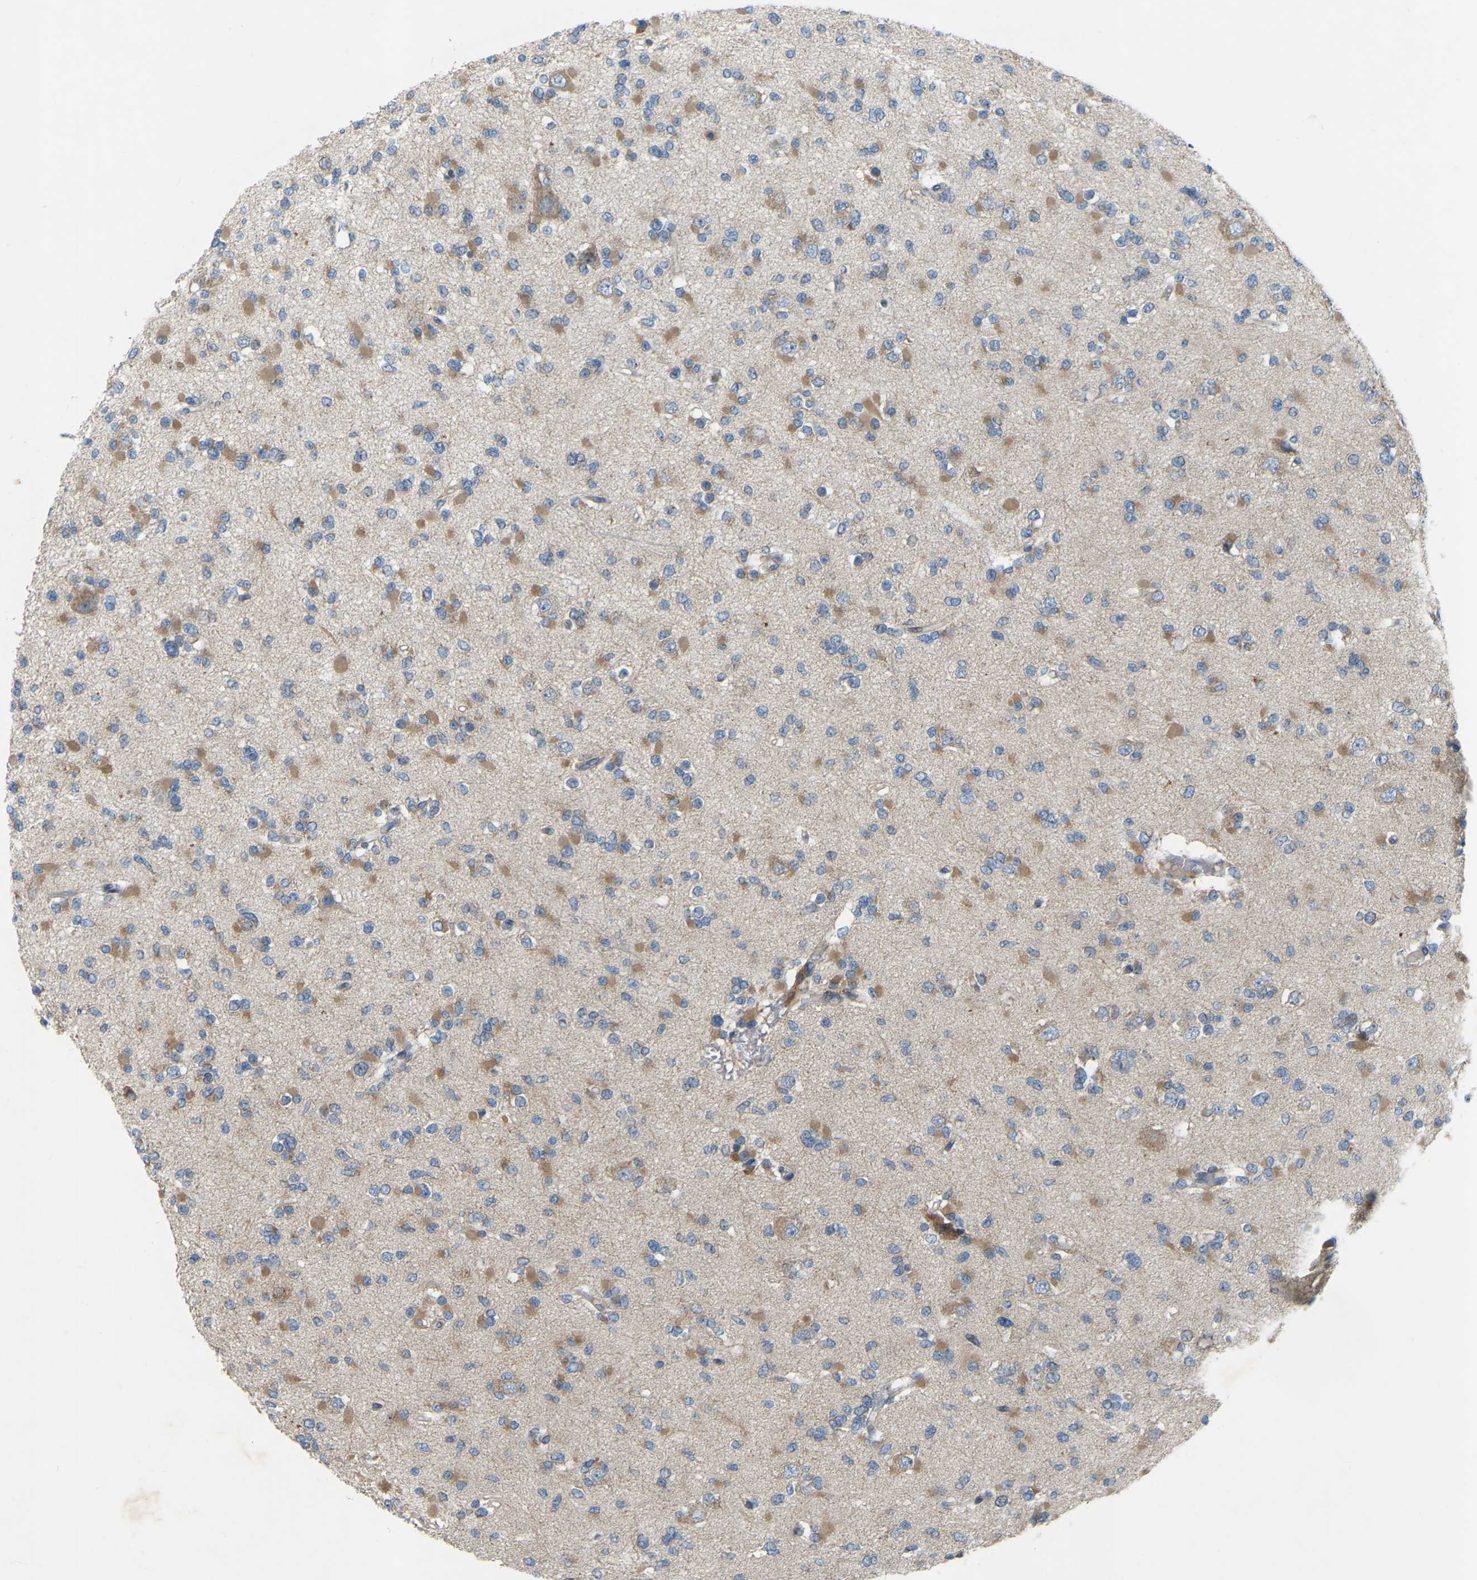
{"staining": {"intensity": "moderate", "quantity": ">75%", "location": "cytoplasmic/membranous"}, "tissue": "glioma", "cell_type": "Tumor cells", "image_type": "cancer", "snomed": [{"axis": "morphology", "description": "Glioma, malignant, Low grade"}, {"axis": "topography", "description": "Brain"}], "caption": "Immunohistochemical staining of human malignant glioma (low-grade) exhibits medium levels of moderate cytoplasmic/membranous protein staining in approximately >75% of tumor cells.", "gene": "PARL", "patient": {"sex": "female", "age": 22}}